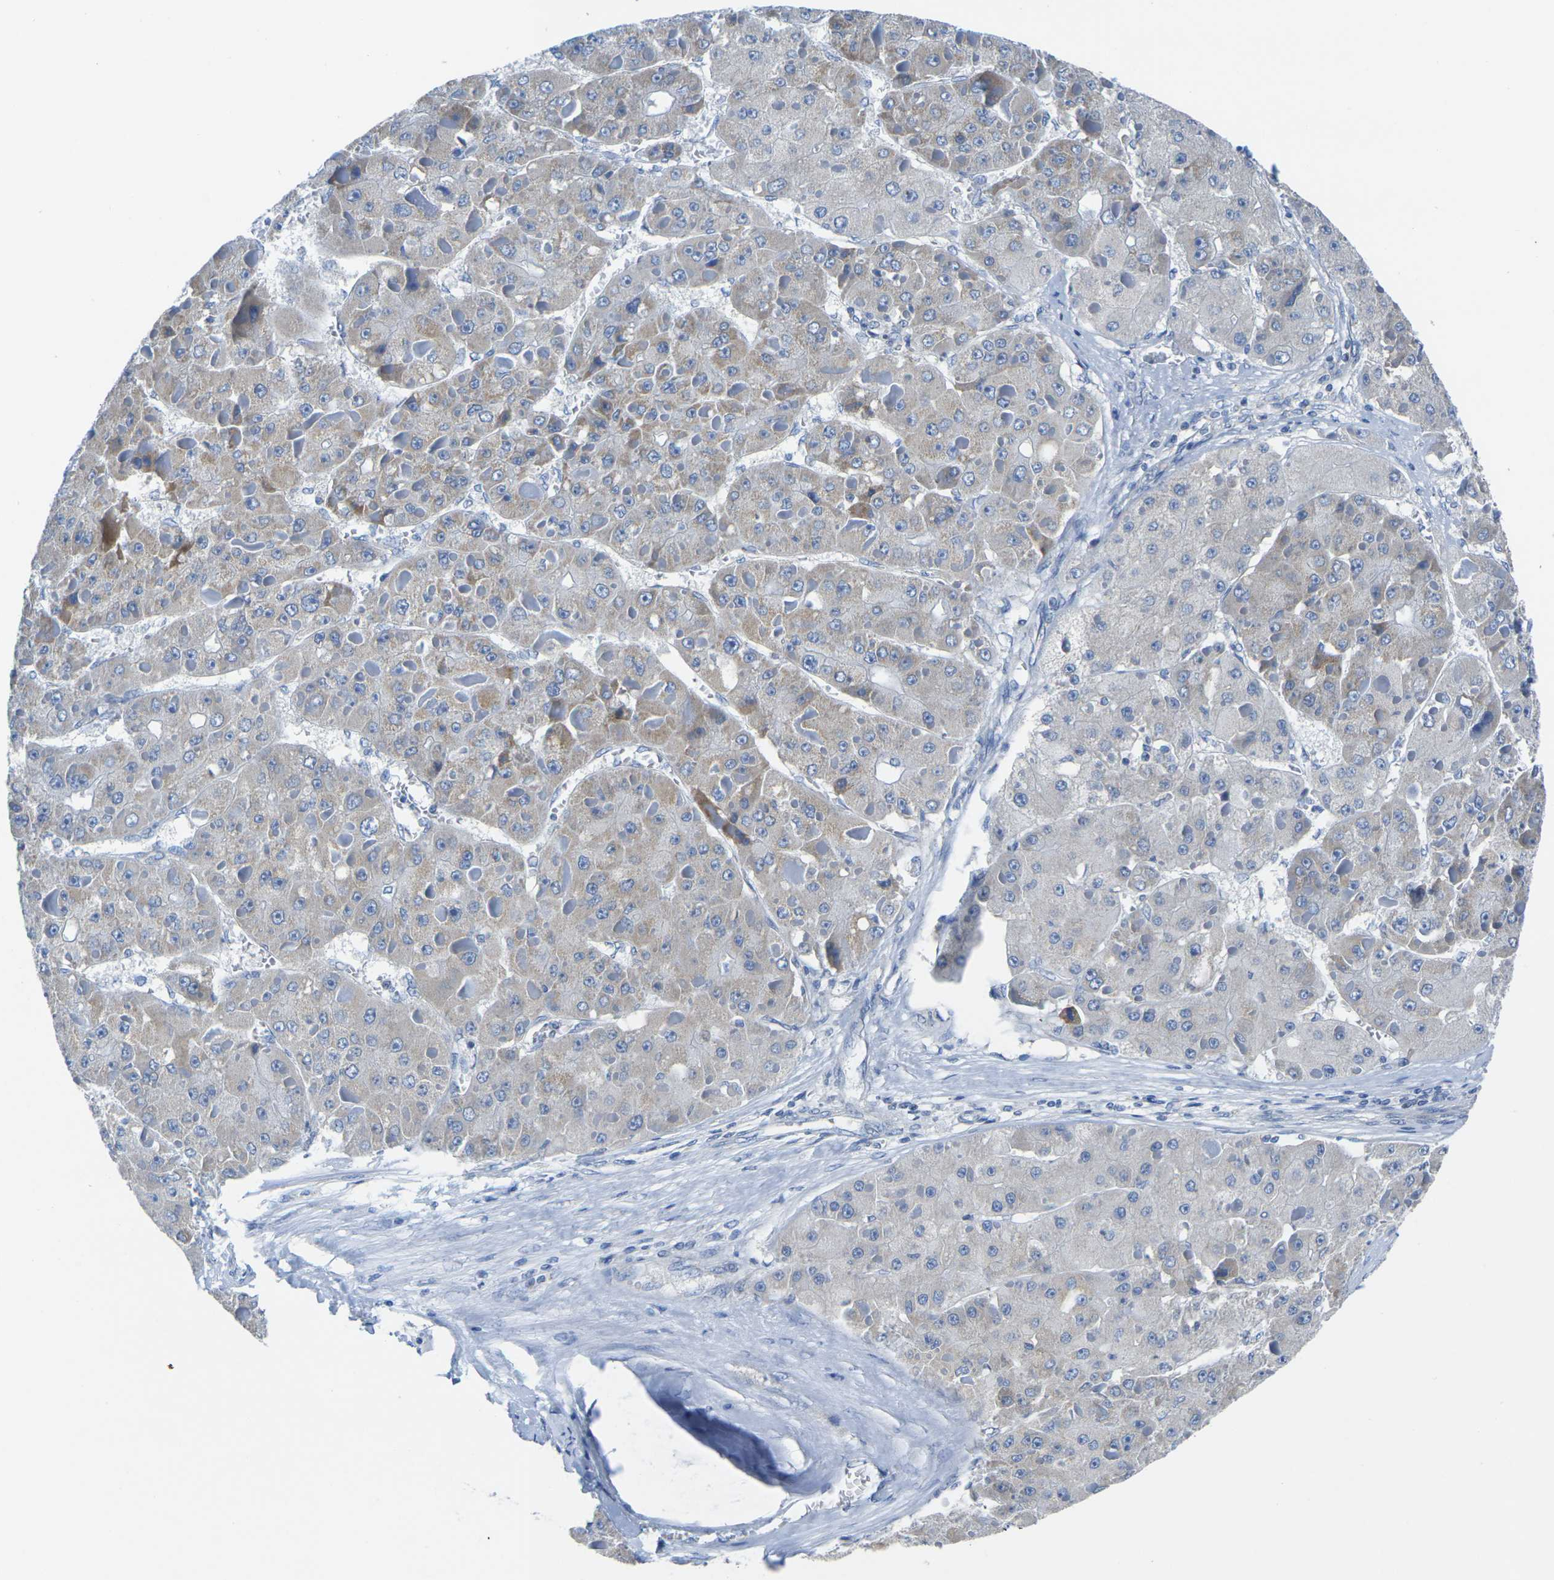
{"staining": {"intensity": "weak", "quantity": "25%-75%", "location": "cytoplasmic/membranous"}, "tissue": "liver cancer", "cell_type": "Tumor cells", "image_type": "cancer", "snomed": [{"axis": "morphology", "description": "Carcinoma, Hepatocellular, NOS"}, {"axis": "topography", "description": "Liver"}], "caption": "High-power microscopy captured an immunohistochemistry (IHC) histopathology image of liver hepatocellular carcinoma, revealing weak cytoplasmic/membranous positivity in about 25%-75% of tumor cells.", "gene": "TMEM204", "patient": {"sex": "female", "age": 73}}